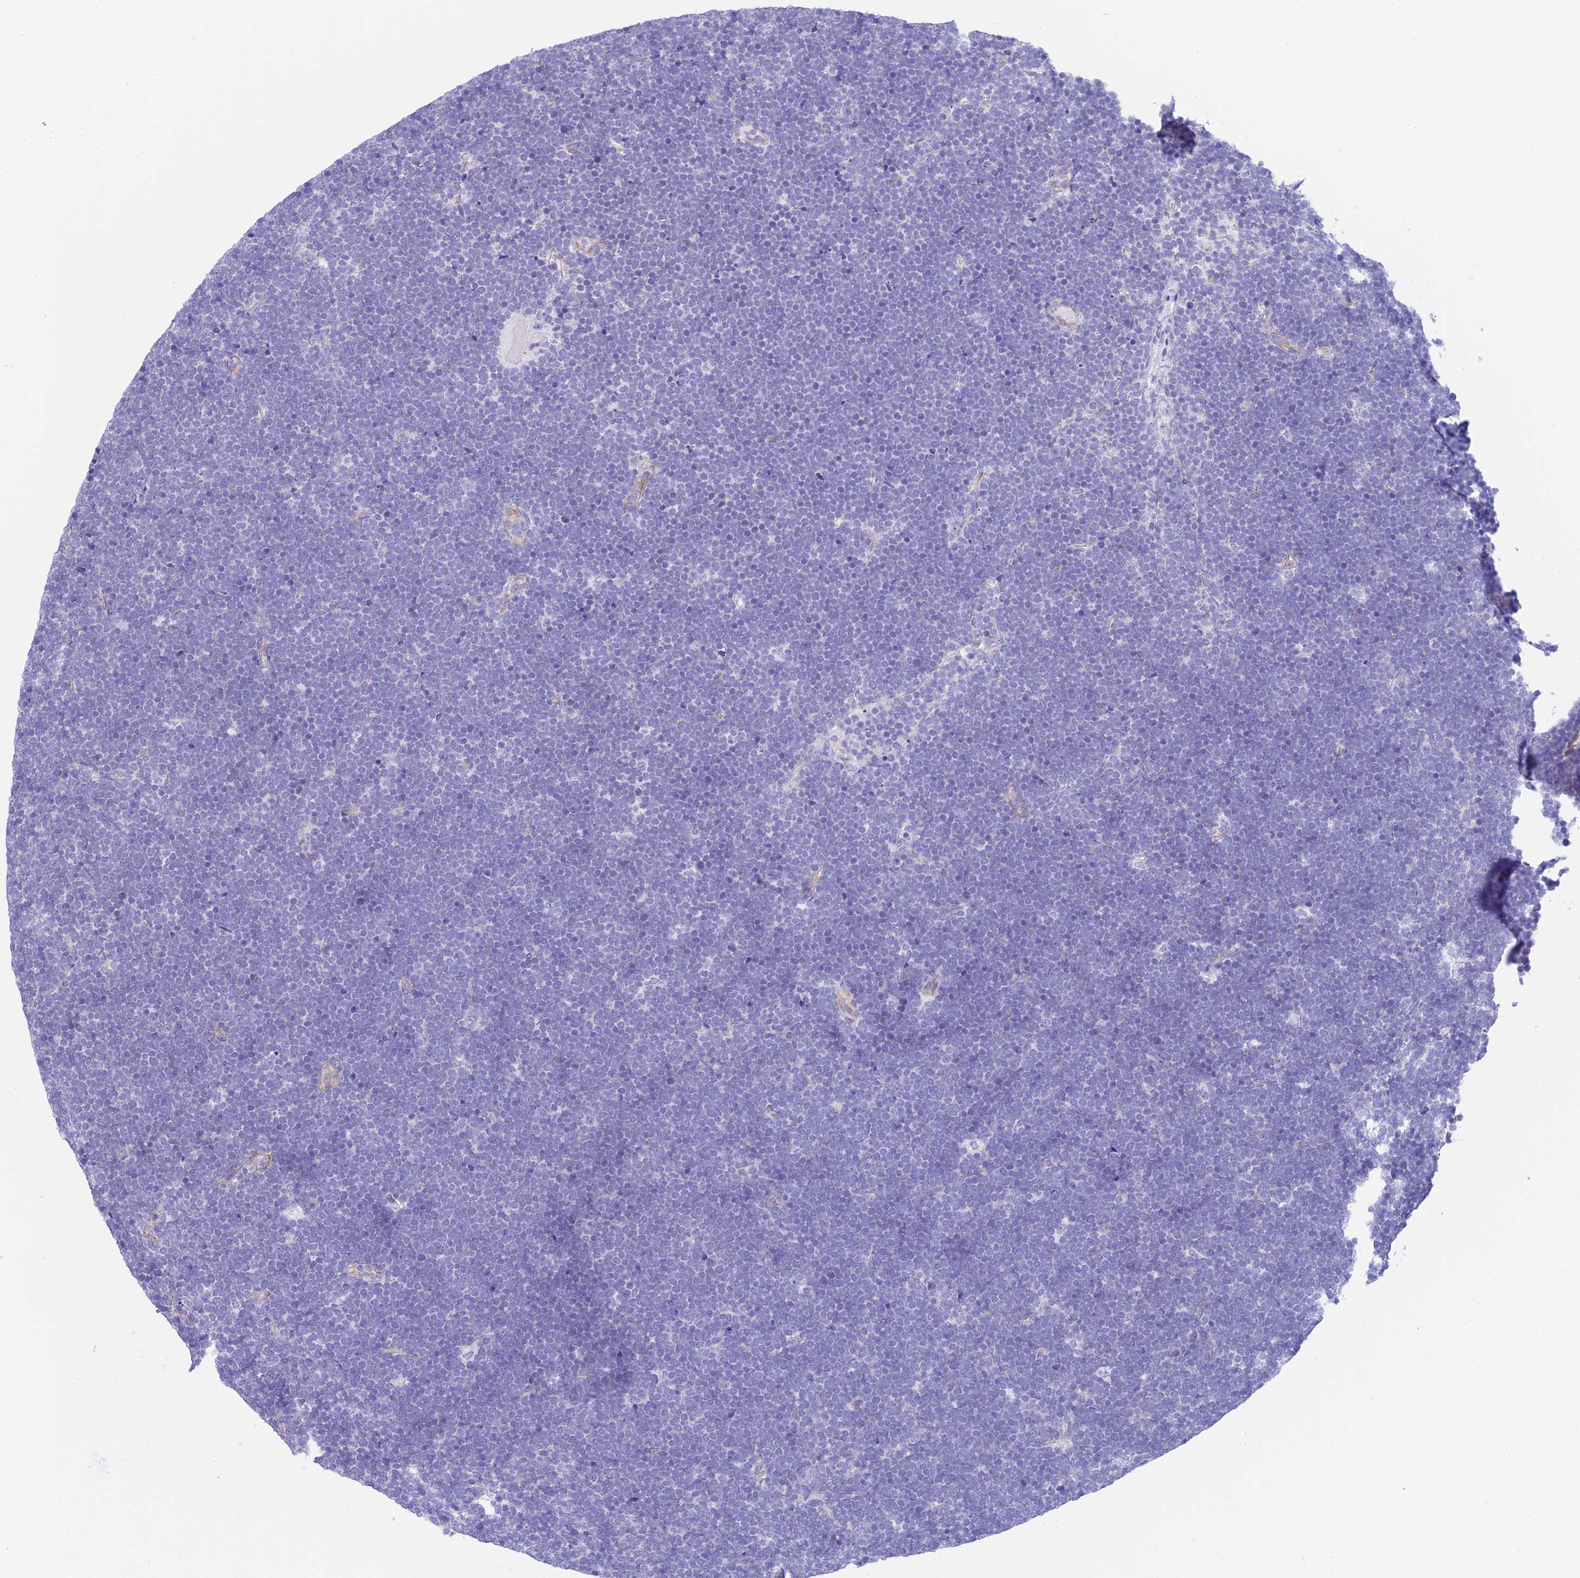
{"staining": {"intensity": "negative", "quantity": "none", "location": "none"}, "tissue": "lymphoma", "cell_type": "Tumor cells", "image_type": "cancer", "snomed": [{"axis": "morphology", "description": "Malignant lymphoma, non-Hodgkin's type, High grade"}, {"axis": "topography", "description": "Lymph node"}], "caption": "A high-resolution photomicrograph shows IHC staining of malignant lymphoma, non-Hodgkin's type (high-grade), which displays no significant staining in tumor cells.", "gene": "TACSTD2", "patient": {"sex": "male", "age": 13}}